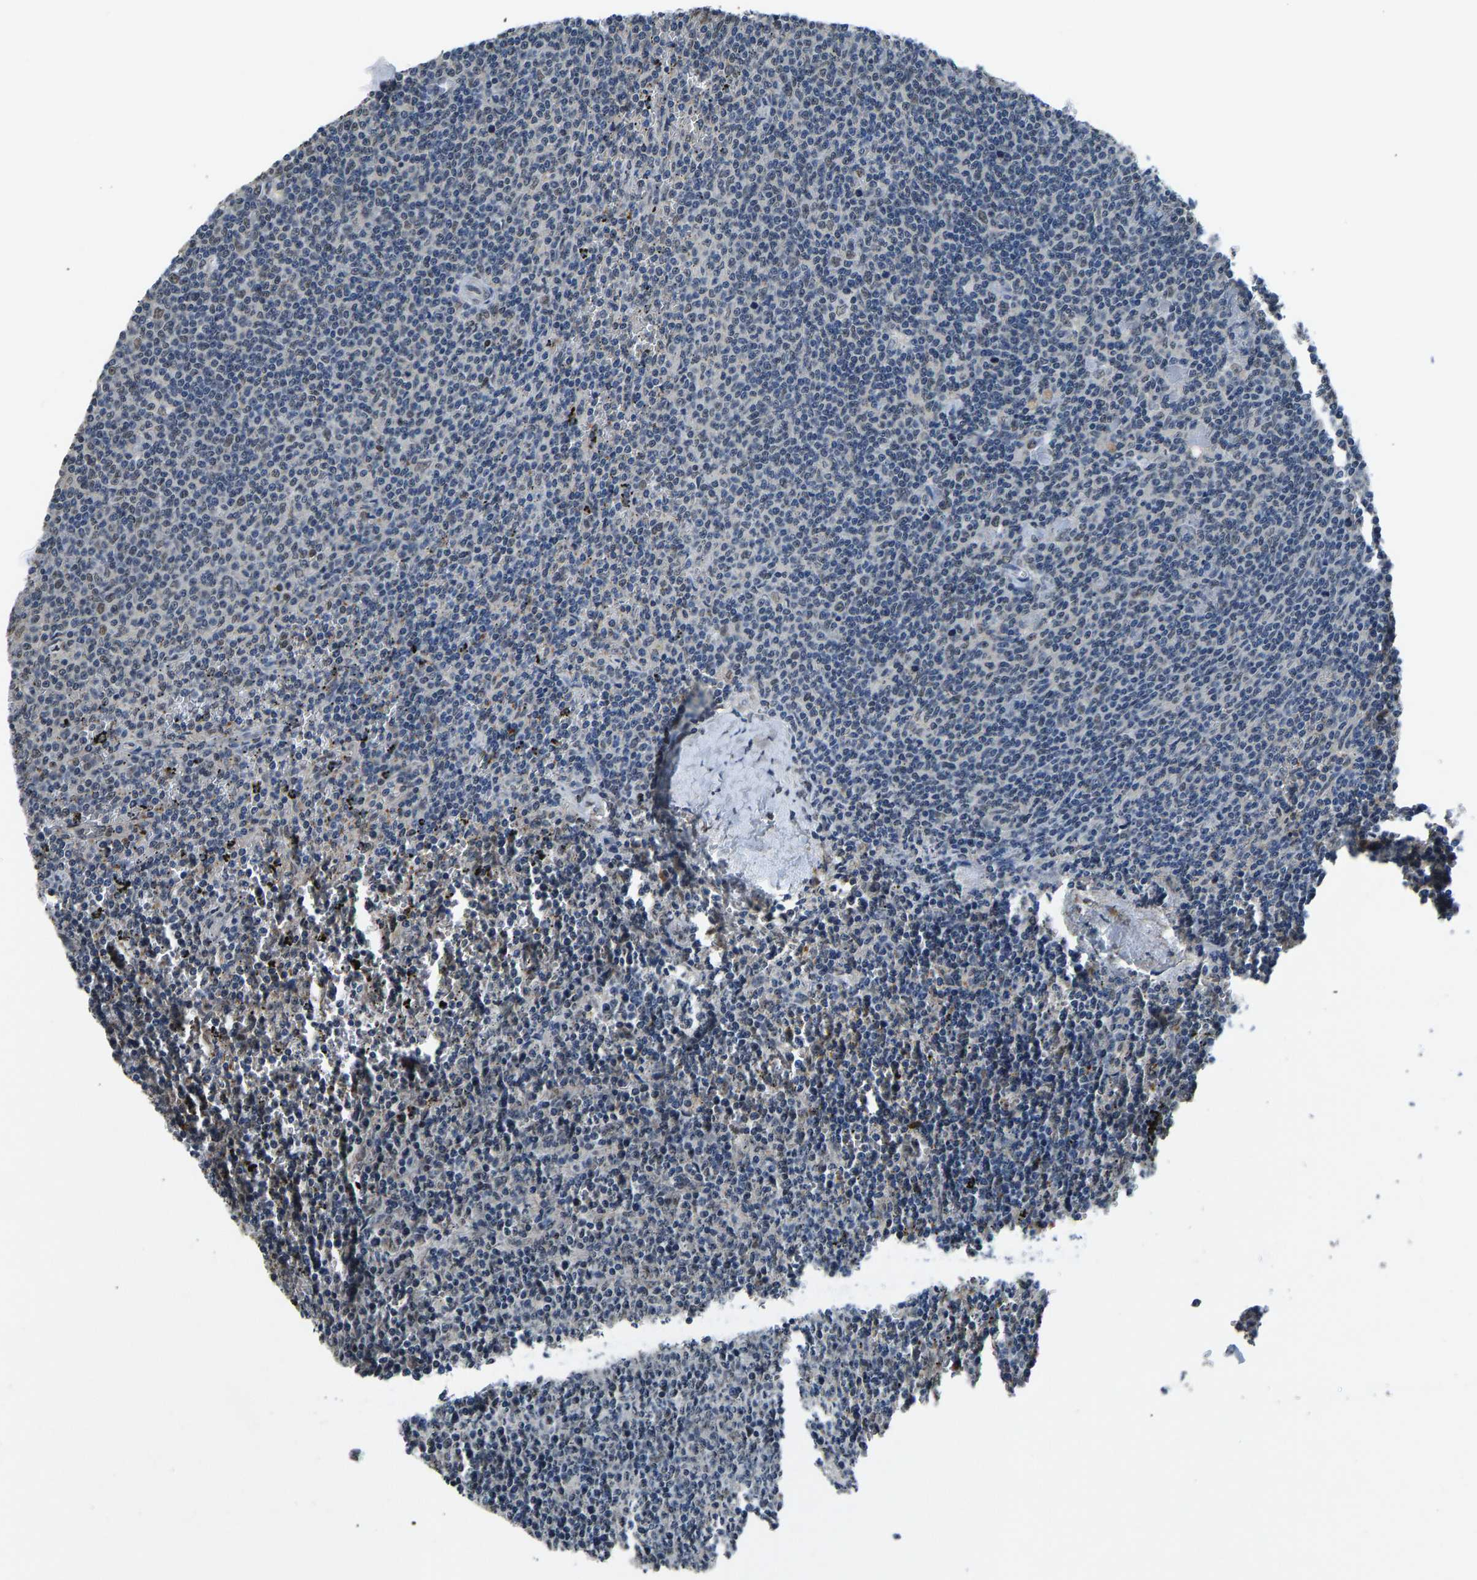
{"staining": {"intensity": "negative", "quantity": "none", "location": "none"}, "tissue": "lymphoma", "cell_type": "Tumor cells", "image_type": "cancer", "snomed": [{"axis": "morphology", "description": "Malignant lymphoma, non-Hodgkin's type, Low grade"}, {"axis": "topography", "description": "Spleen"}], "caption": "Tumor cells are negative for protein expression in human low-grade malignant lymphoma, non-Hodgkin's type.", "gene": "FOS", "patient": {"sex": "female", "age": 50}}